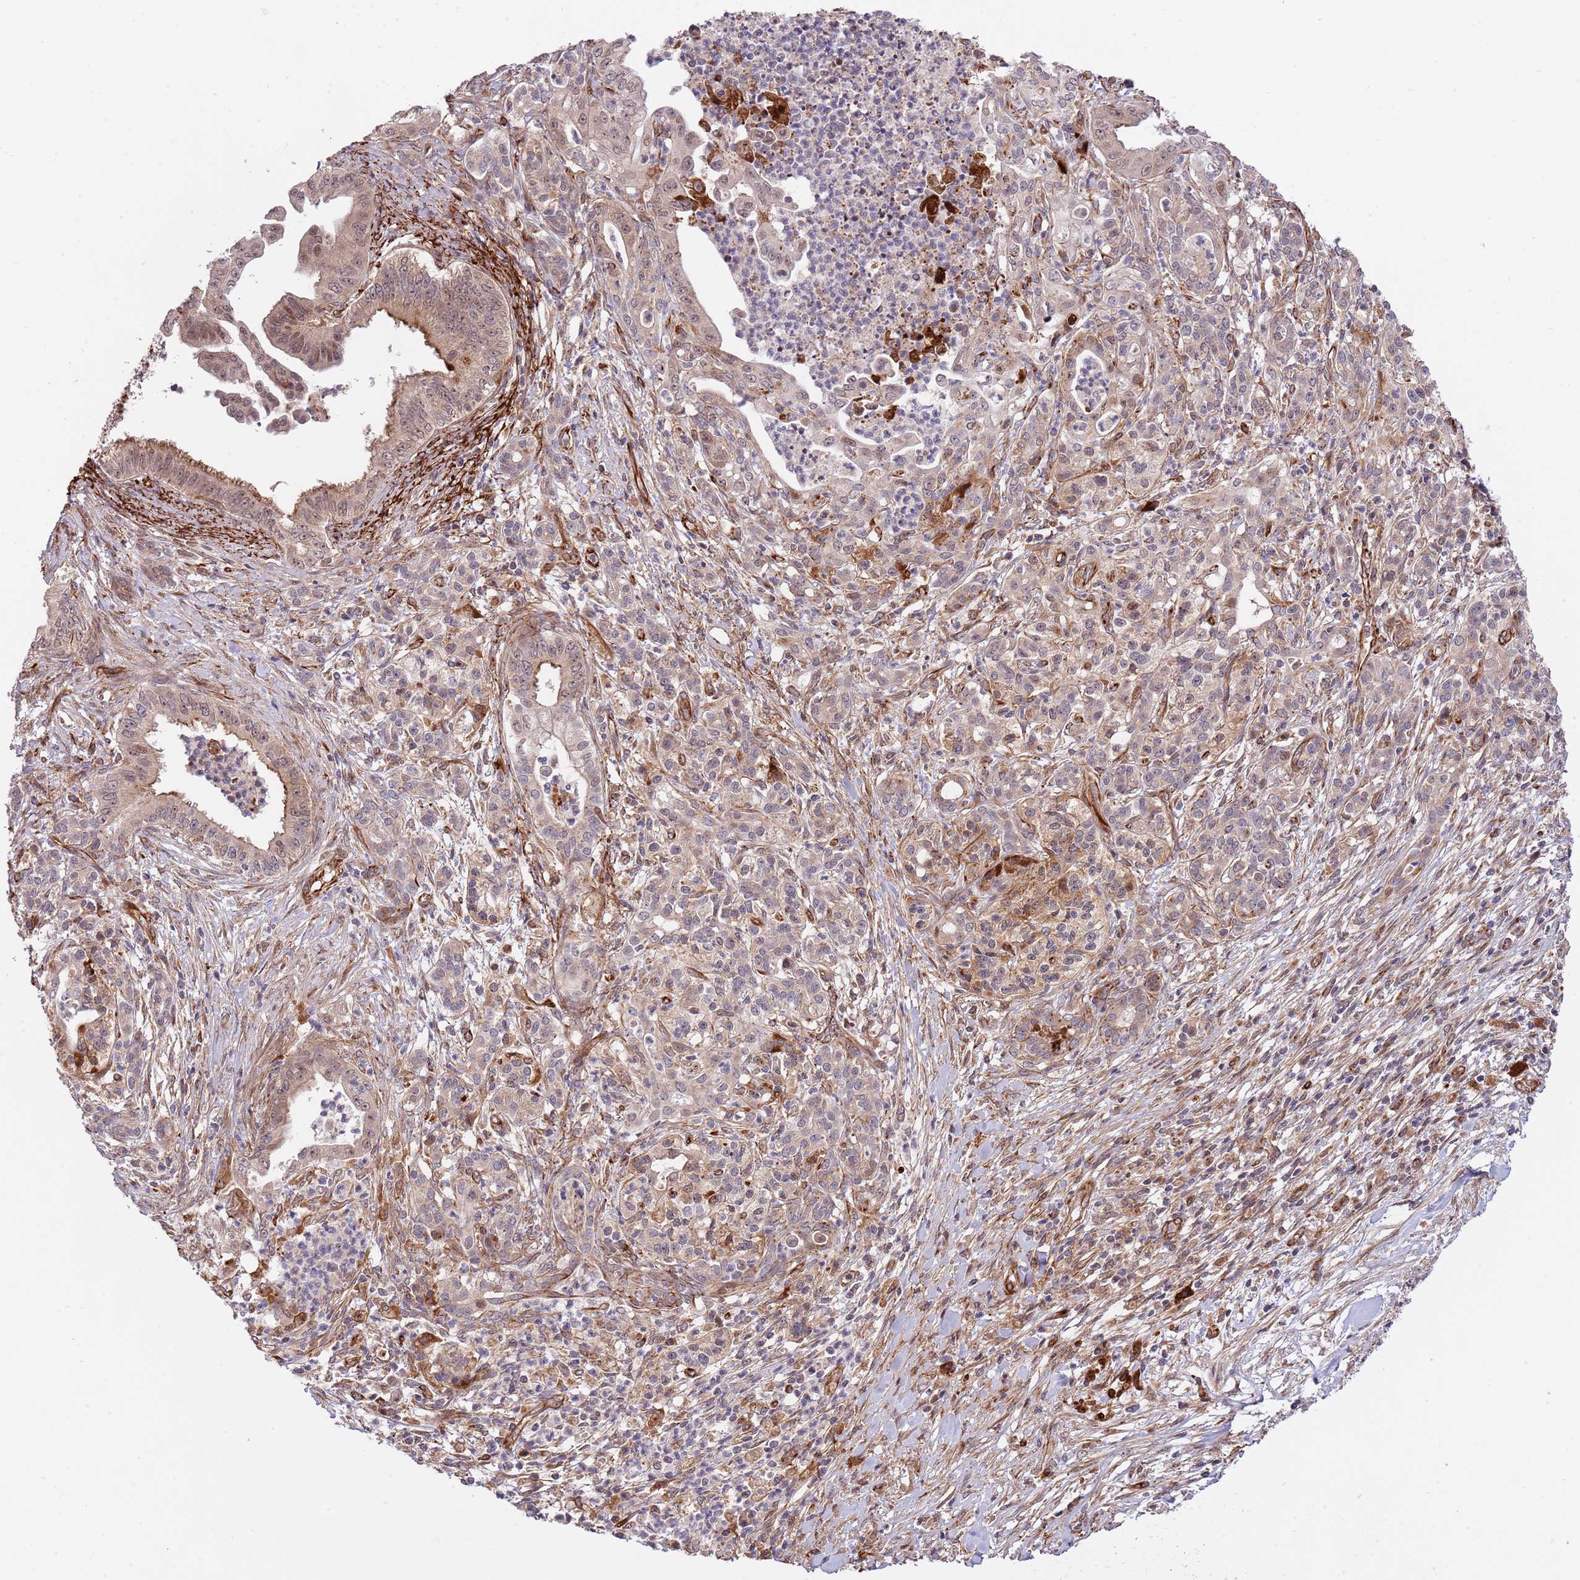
{"staining": {"intensity": "moderate", "quantity": "25%-75%", "location": "cytoplasmic/membranous"}, "tissue": "pancreatic cancer", "cell_type": "Tumor cells", "image_type": "cancer", "snomed": [{"axis": "morphology", "description": "Adenocarcinoma, NOS"}, {"axis": "topography", "description": "Pancreas"}], "caption": "Immunohistochemical staining of human adenocarcinoma (pancreatic) shows moderate cytoplasmic/membranous protein positivity in approximately 25%-75% of tumor cells. (DAB = brown stain, brightfield microscopy at high magnification).", "gene": "NEK3", "patient": {"sex": "male", "age": 58}}